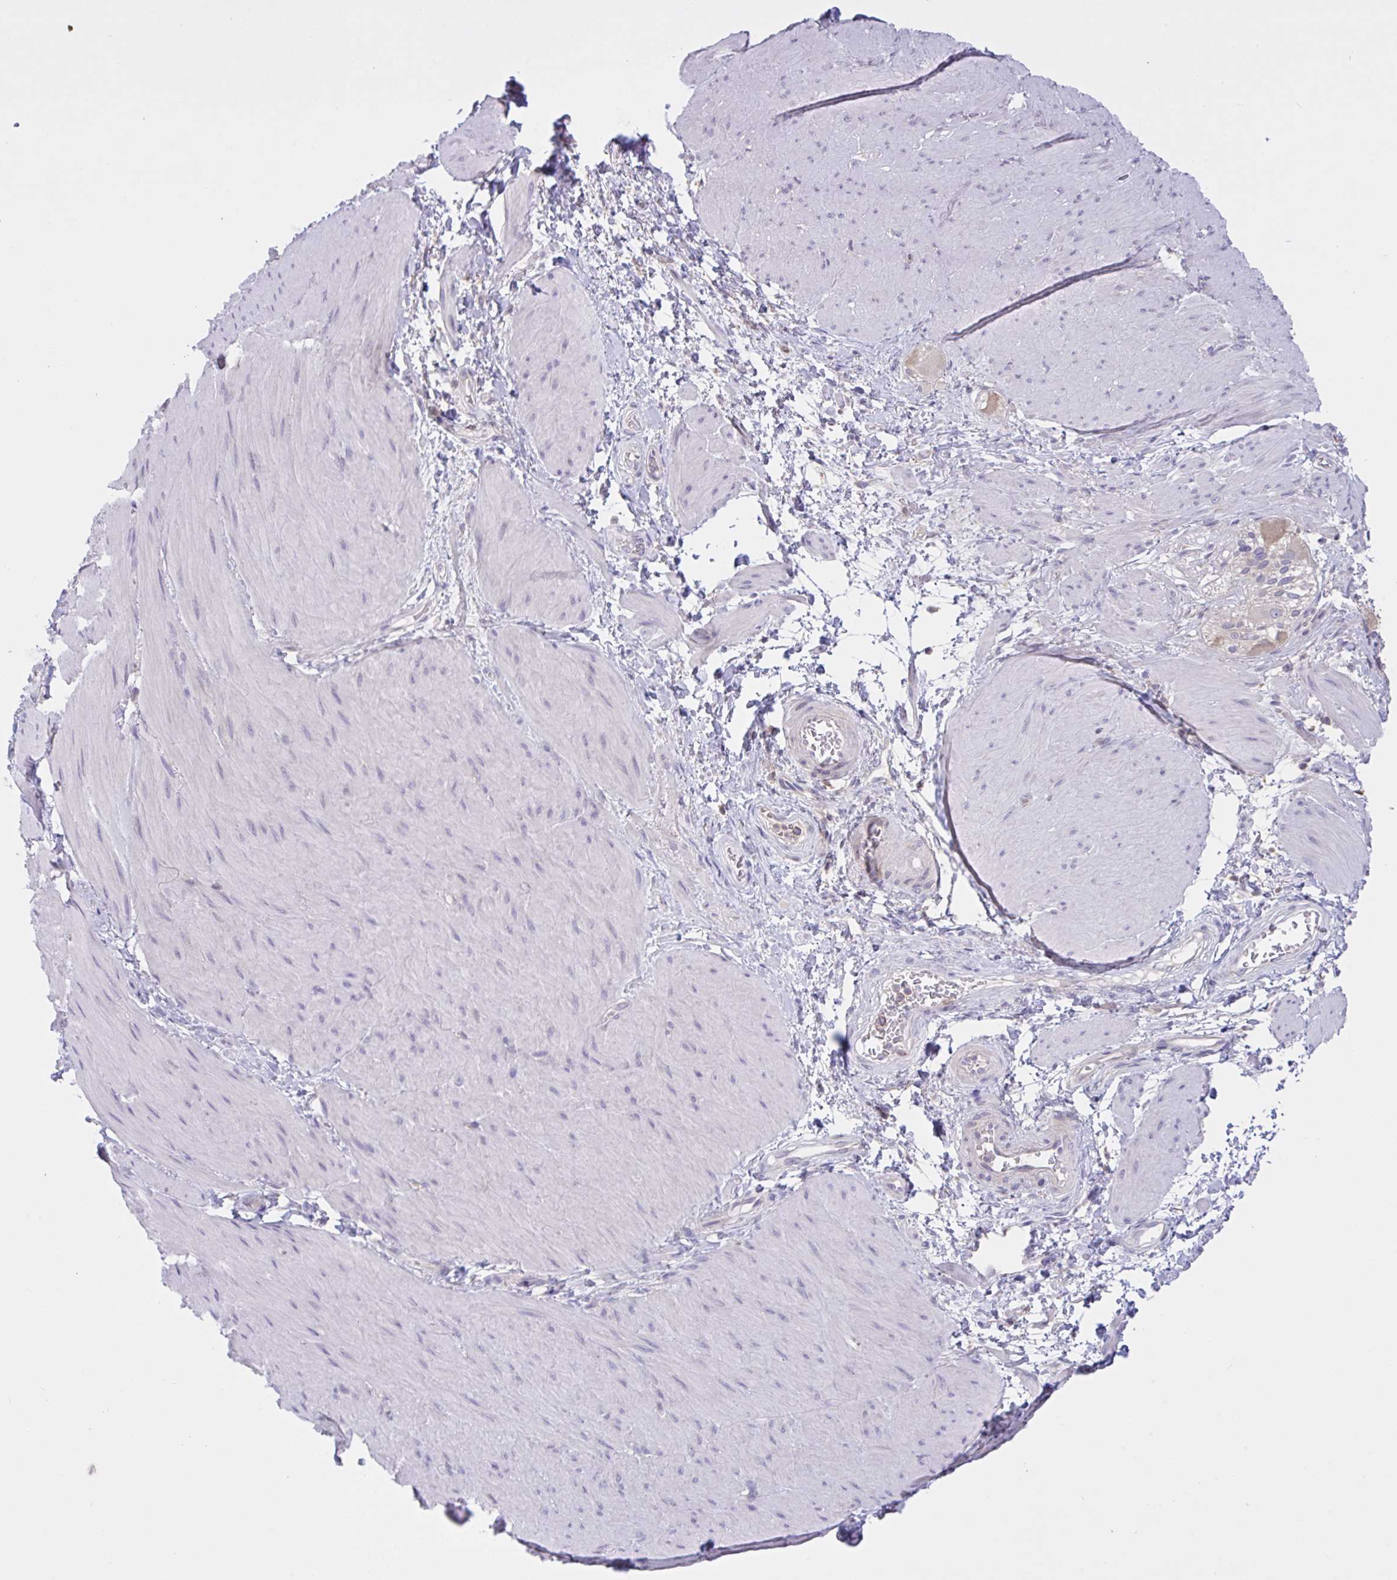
{"staining": {"intensity": "negative", "quantity": "none", "location": "none"}, "tissue": "smooth muscle", "cell_type": "Smooth muscle cells", "image_type": "normal", "snomed": [{"axis": "morphology", "description": "Normal tissue, NOS"}, {"axis": "topography", "description": "Smooth muscle"}, {"axis": "topography", "description": "Rectum"}], "caption": "High magnification brightfield microscopy of unremarkable smooth muscle stained with DAB (3,3'-diaminobenzidine) (brown) and counterstained with hematoxylin (blue): smooth muscle cells show no significant expression.", "gene": "TMEM41A", "patient": {"sex": "male", "age": 53}}